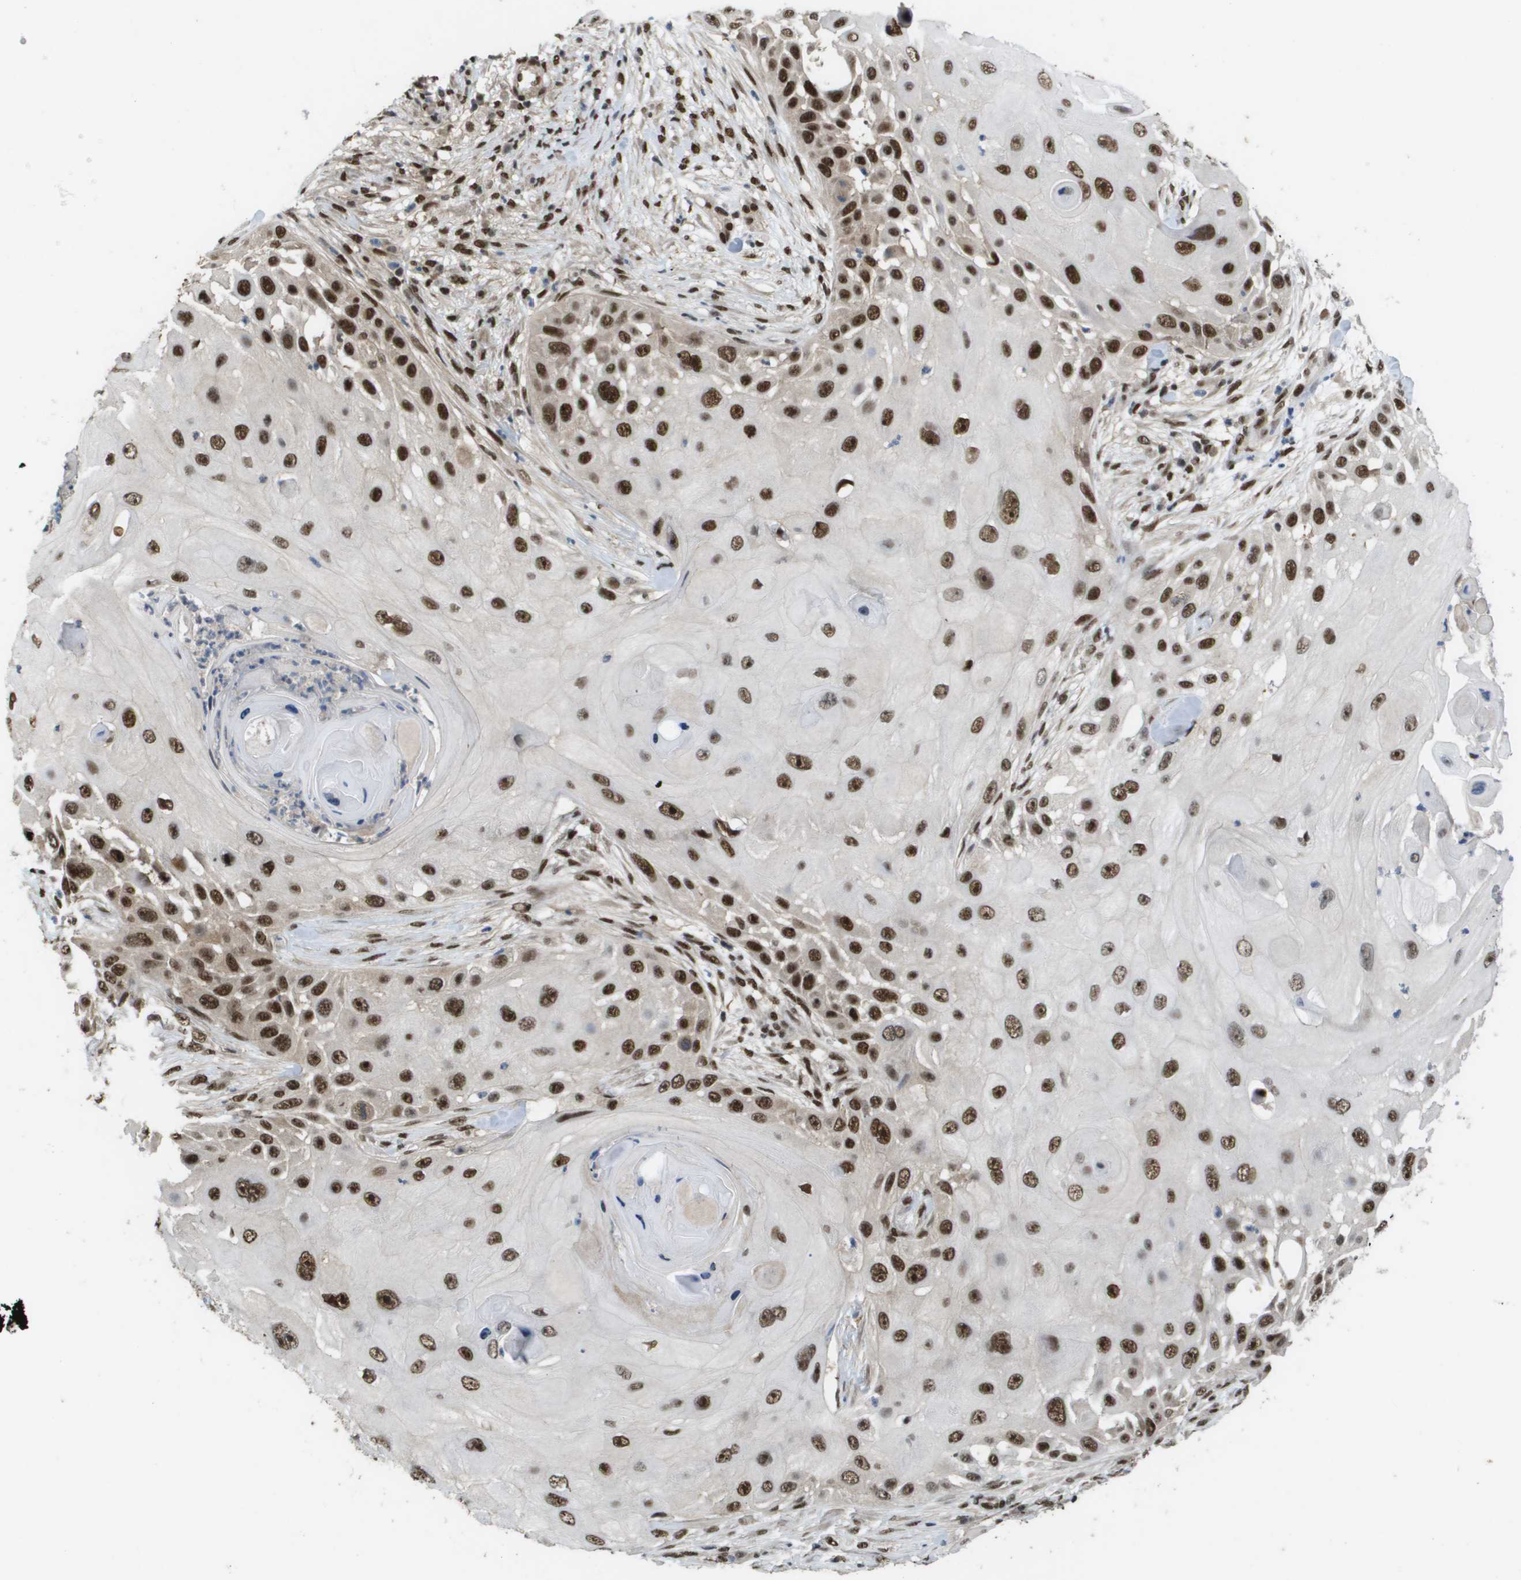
{"staining": {"intensity": "strong", "quantity": ">75%", "location": "nuclear"}, "tissue": "skin cancer", "cell_type": "Tumor cells", "image_type": "cancer", "snomed": [{"axis": "morphology", "description": "Squamous cell carcinoma, NOS"}, {"axis": "topography", "description": "Skin"}], "caption": "Immunohistochemical staining of skin cancer (squamous cell carcinoma) shows high levels of strong nuclear staining in approximately >75% of tumor cells.", "gene": "CDT1", "patient": {"sex": "female", "age": 44}}